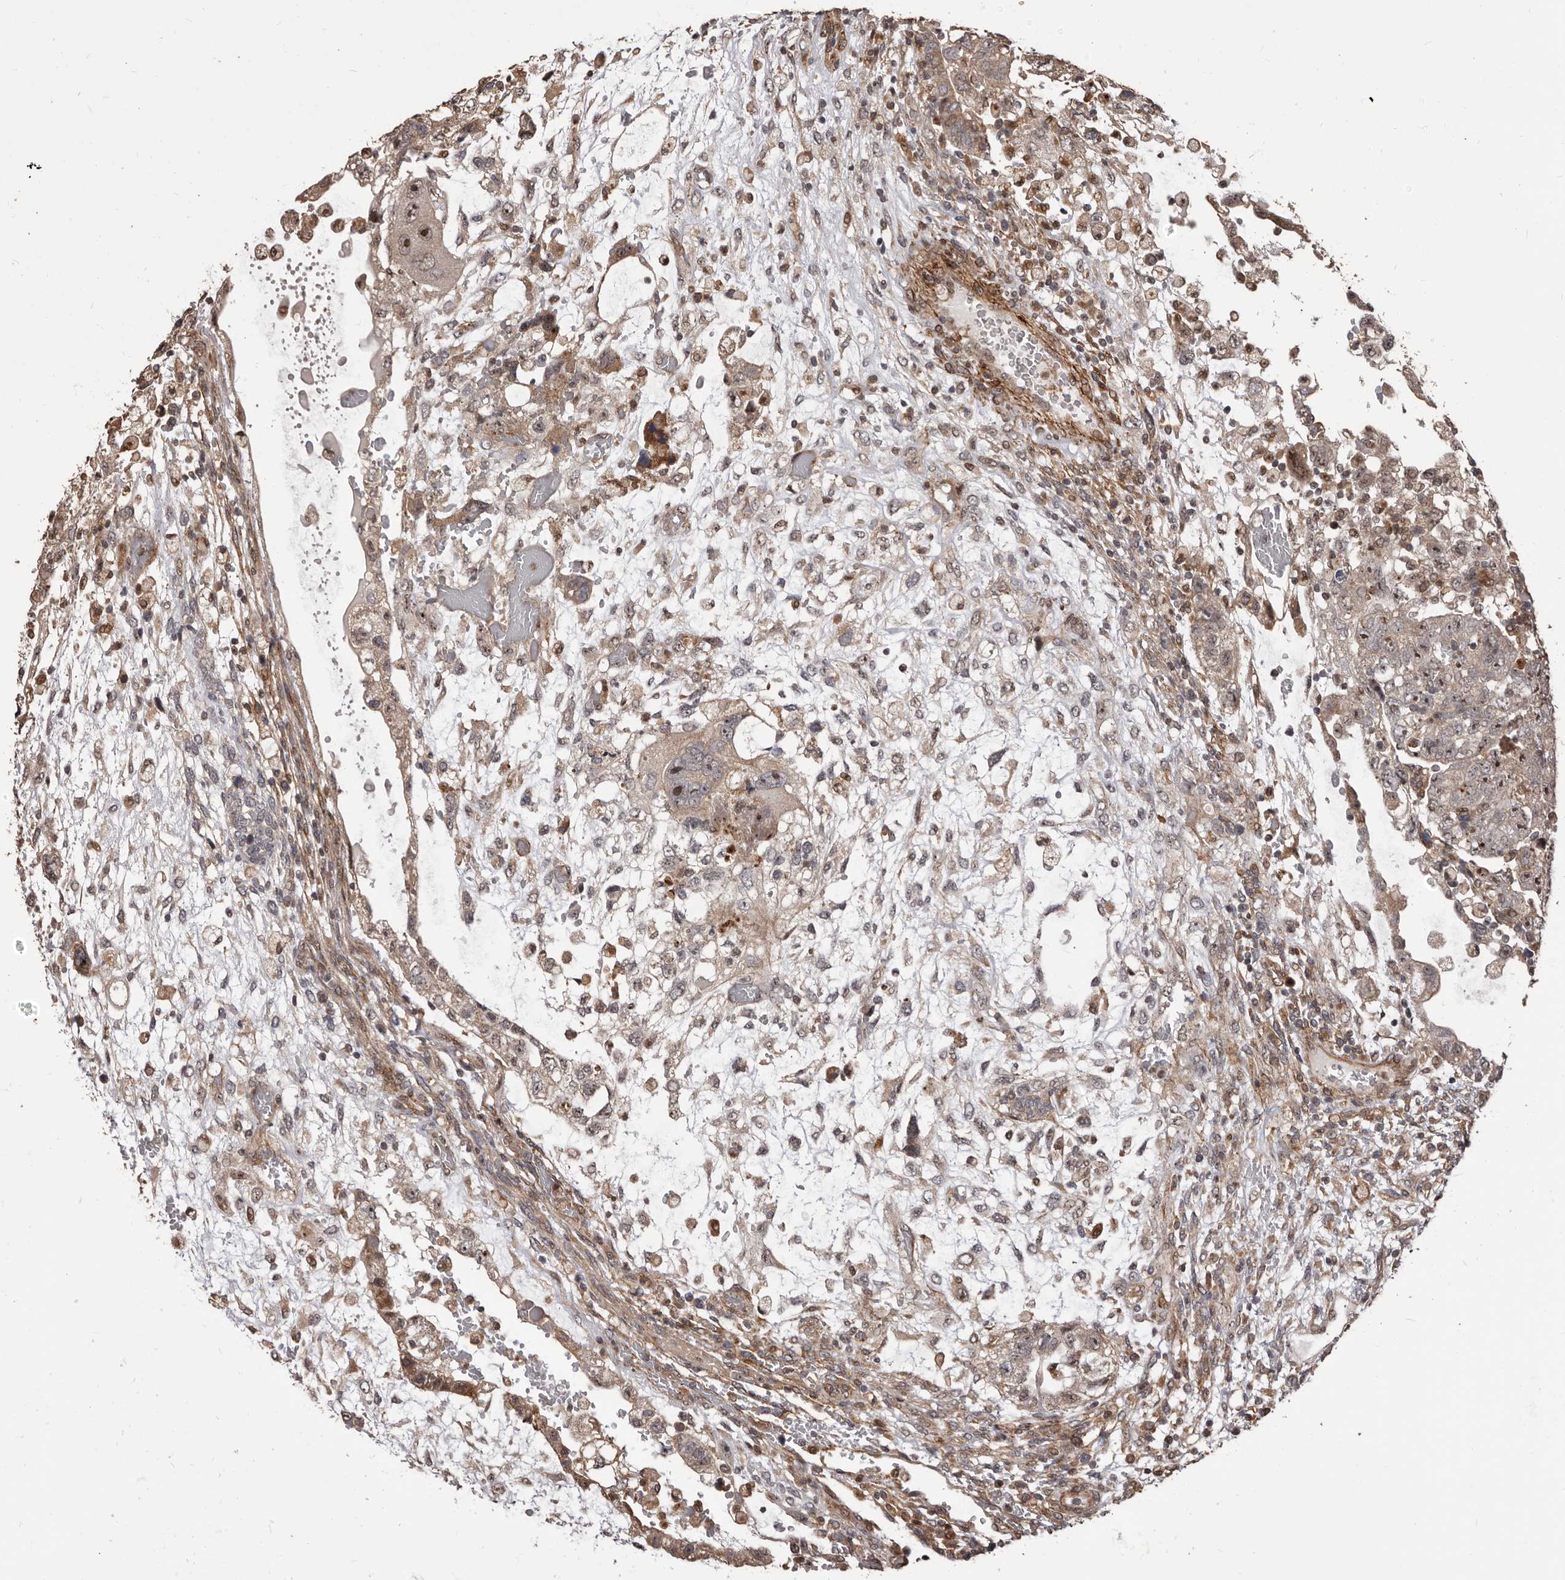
{"staining": {"intensity": "moderate", "quantity": ">75%", "location": "cytoplasmic/membranous,nuclear"}, "tissue": "testis cancer", "cell_type": "Tumor cells", "image_type": "cancer", "snomed": [{"axis": "morphology", "description": "Carcinoma, Embryonal, NOS"}, {"axis": "topography", "description": "Testis"}], "caption": "Immunohistochemical staining of human embryonal carcinoma (testis) reveals medium levels of moderate cytoplasmic/membranous and nuclear positivity in approximately >75% of tumor cells.", "gene": "ZCCHC7", "patient": {"sex": "male", "age": 36}}